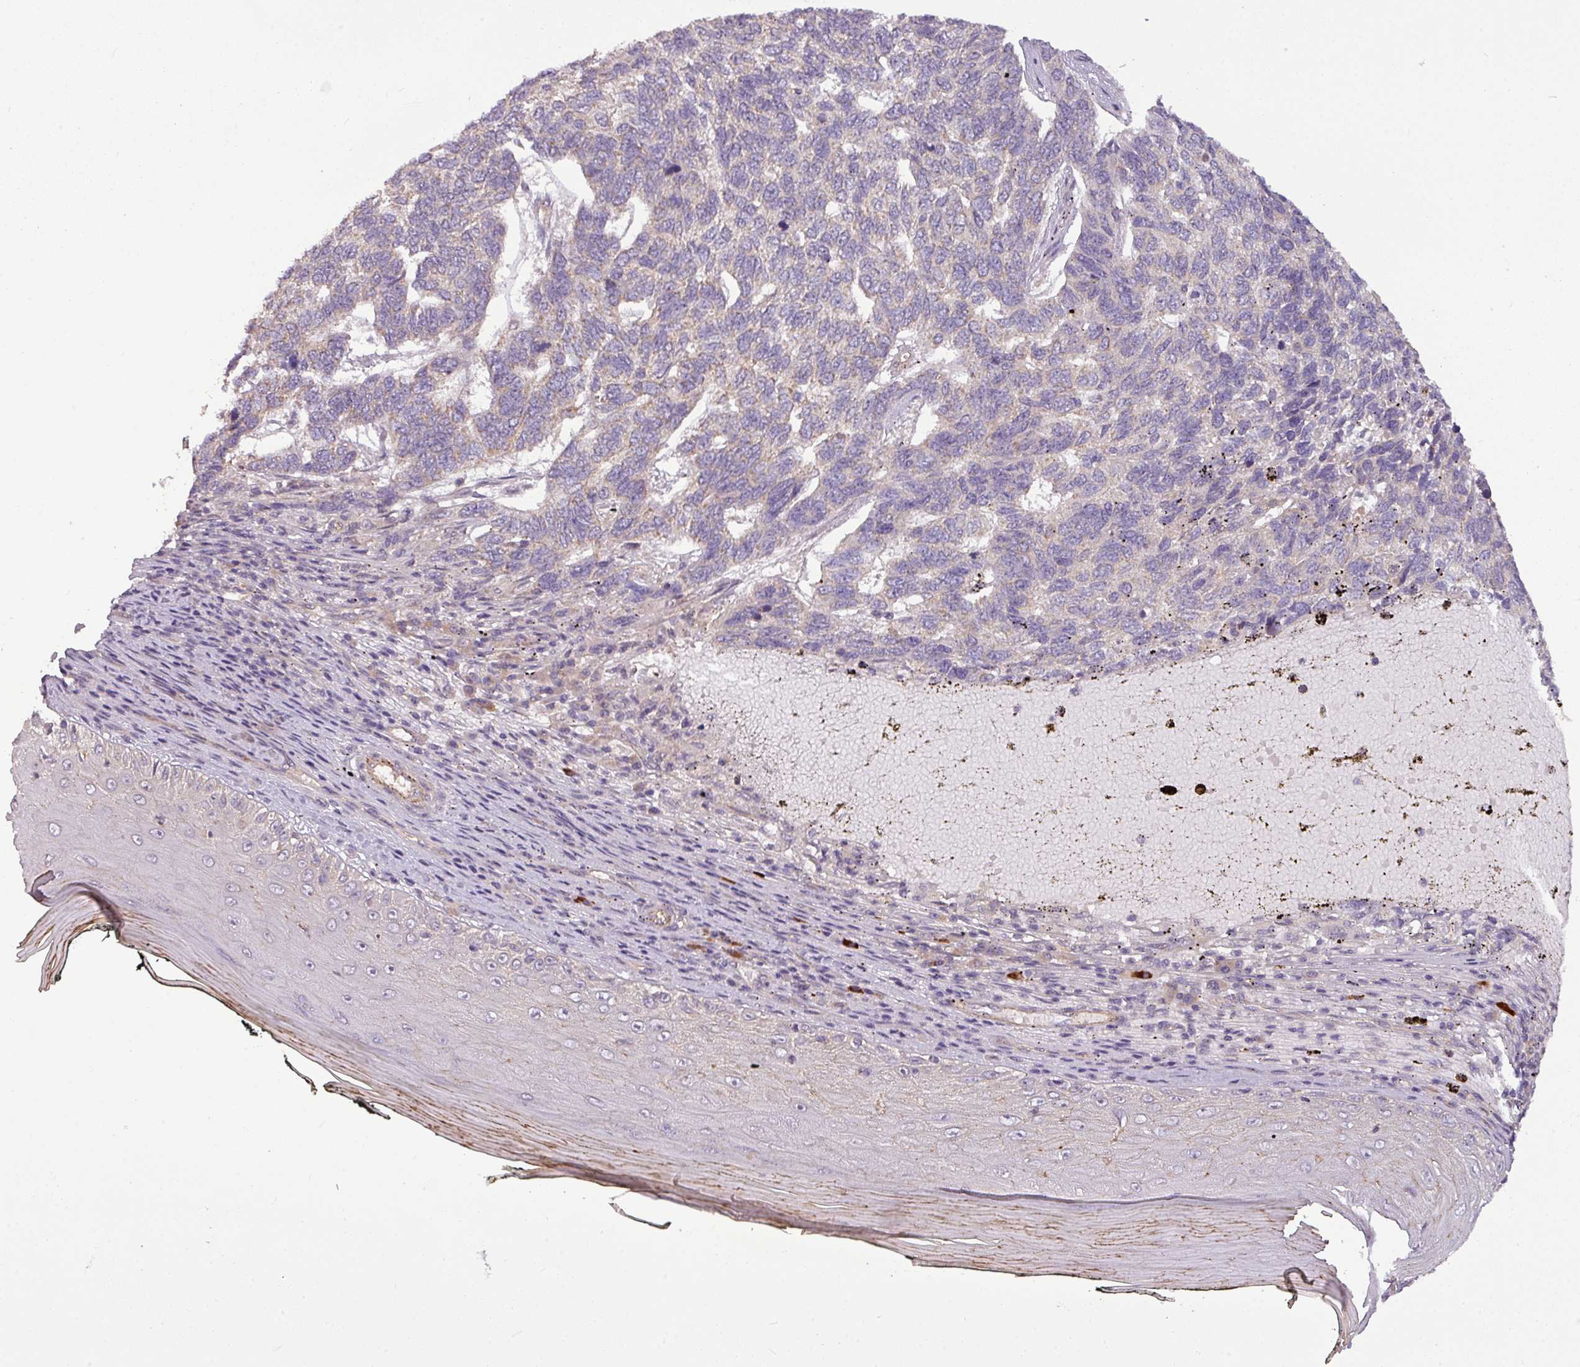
{"staining": {"intensity": "negative", "quantity": "none", "location": "none"}, "tissue": "skin cancer", "cell_type": "Tumor cells", "image_type": "cancer", "snomed": [{"axis": "morphology", "description": "Basal cell carcinoma"}, {"axis": "topography", "description": "Skin"}], "caption": "An image of human skin basal cell carcinoma is negative for staining in tumor cells. Nuclei are stained in blue.", "gene": "PAPLN", "patient": {"sex": "female", "age": 65}}